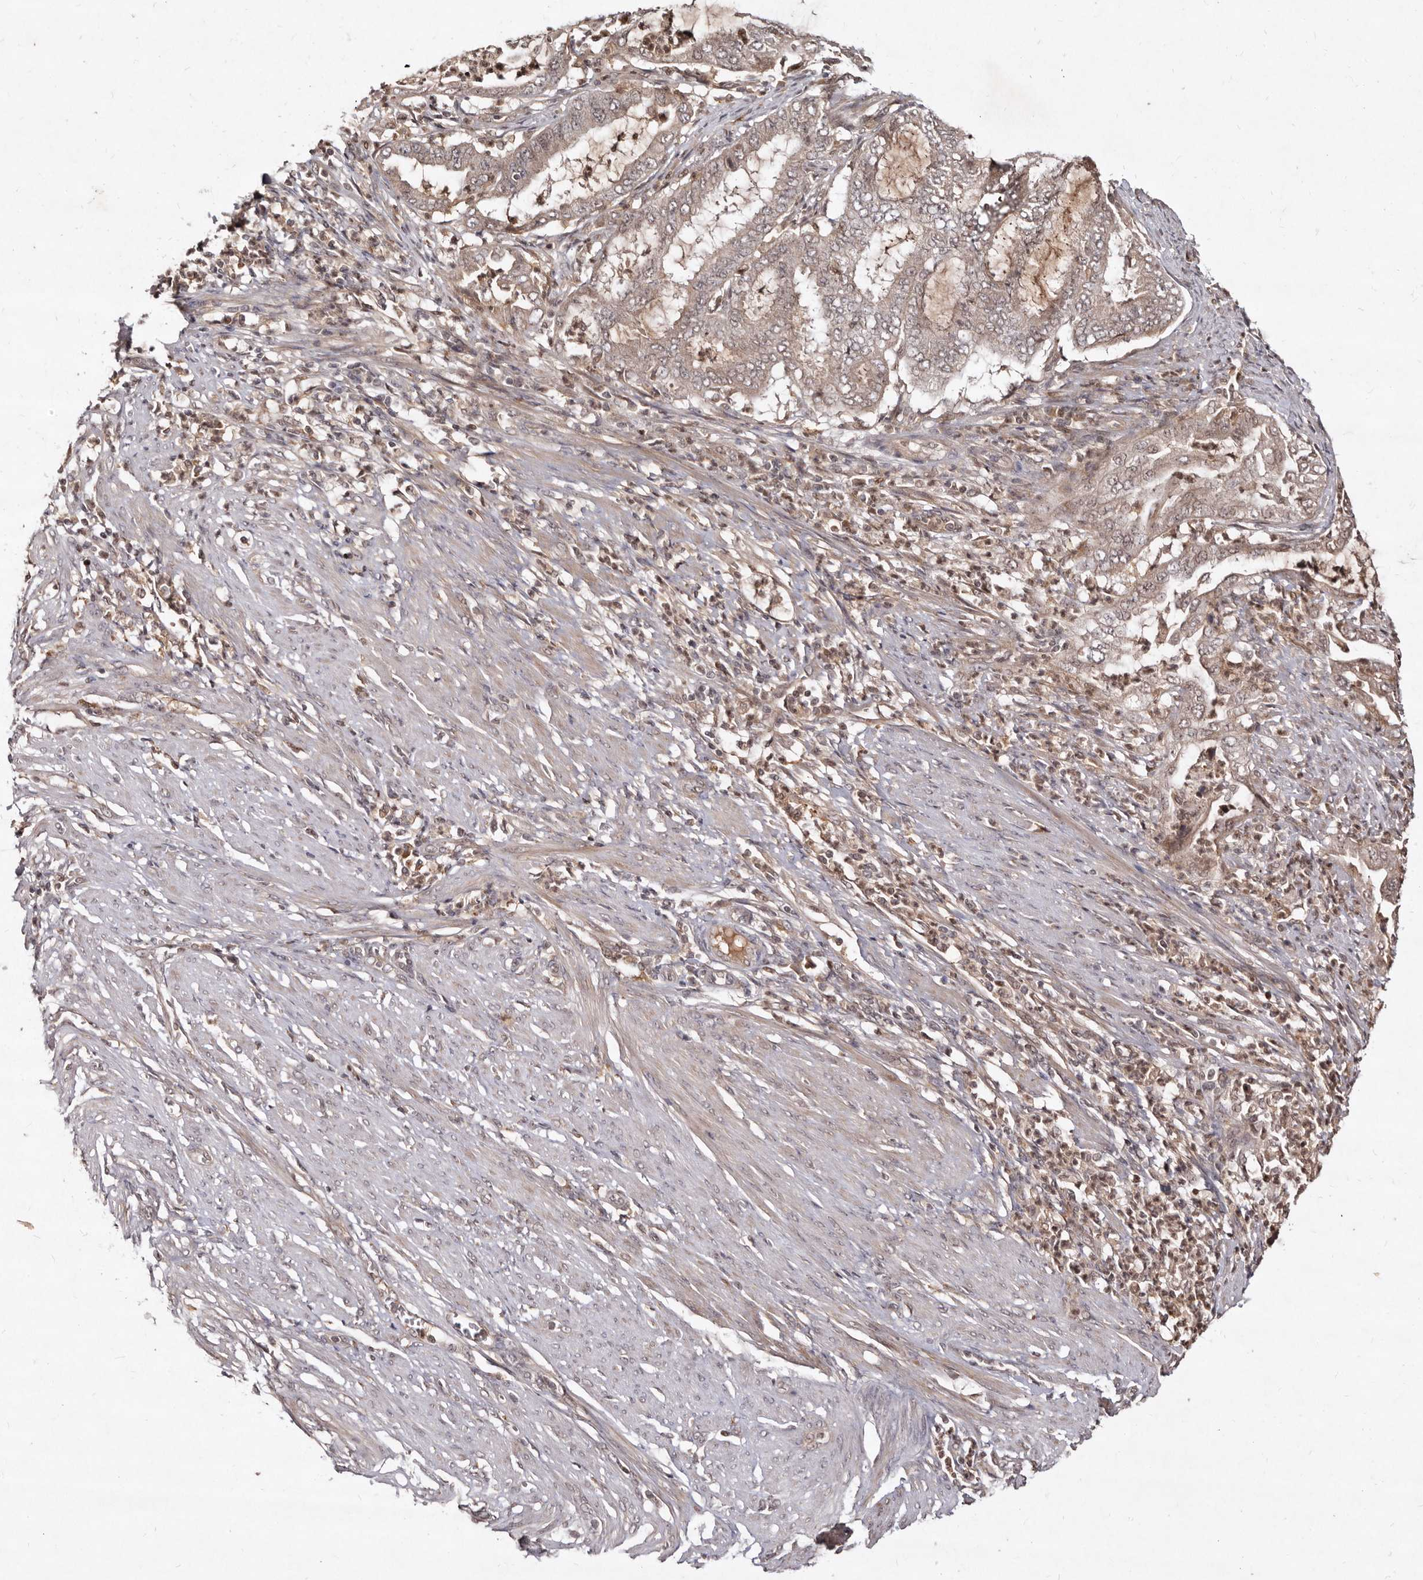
{"staining": {"intensity": "weak", "quantity": "25%-75%", "location": "cytoplasmic/membranous"}, "tissue": "endometrial cancer", "cell_type": "Tumor cells", "image_type": "cancer", "snomed": [{"axis": "morphology", "description": "Adenocarcinoma, NOS"}, {"axis": "topography", "description": "Endometrium"}], "caption": "Immunohistochemistry micrograph of human adenocarcinoma (endometrial) stained for a protein (brown), which displays low levels of weak cytoplasmic/membranous staining in approximately 25%-75% of tumor cells.", "gene": "LCORL", "patient": {"sex": "female", "age": 51}}